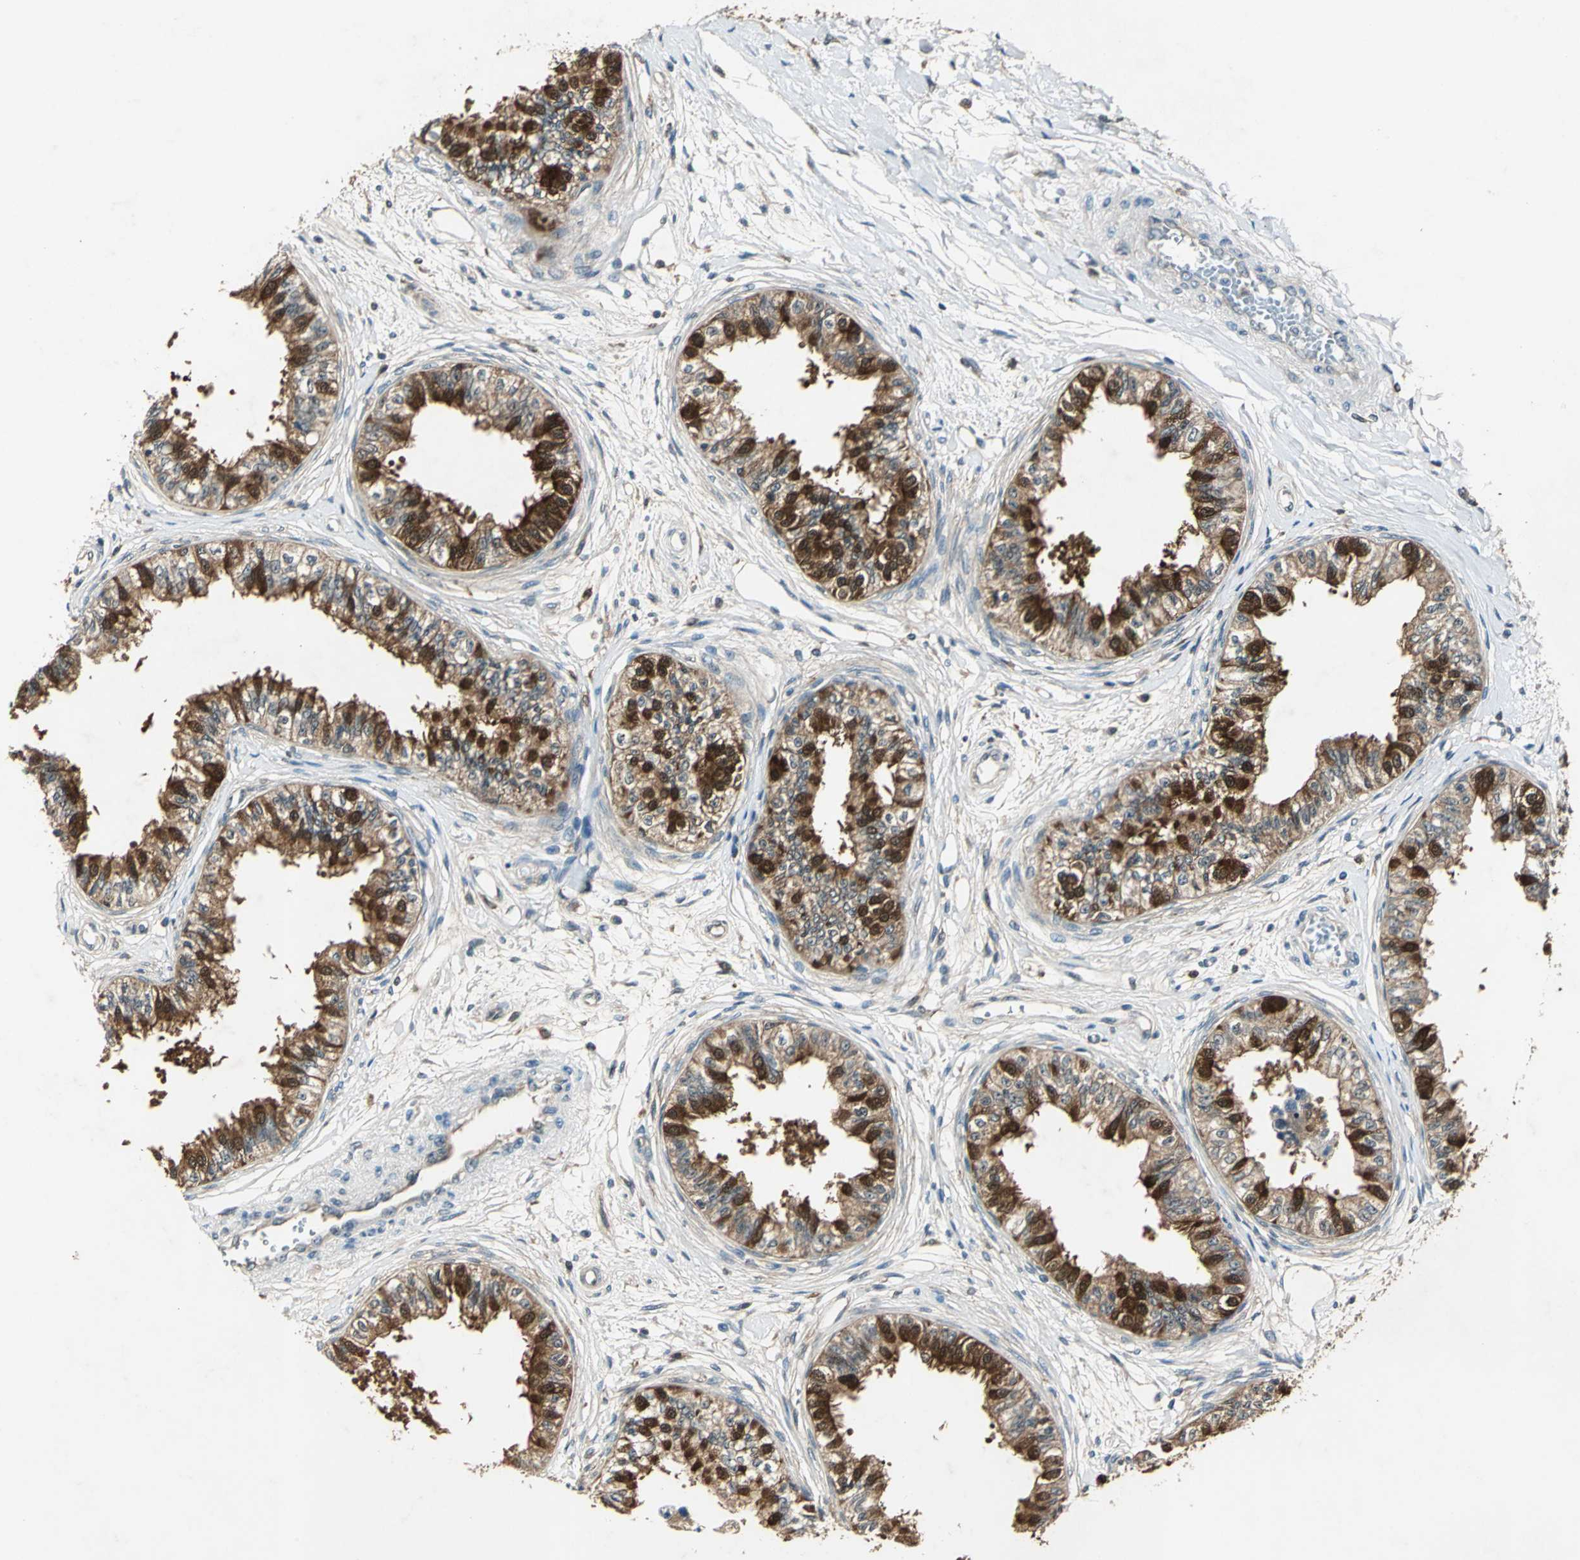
{"staining": {"intensity": "strong", "quantity": ">75%", "location": "cytoplasmic/membranous,nuclear"}, "tissue": "epididymis", "cell_type": "Glandular cells", "image_type": "normal", "snomed": [{"axis": "morphology", "description": "Normal tissue, NOS"}, {"axis": "morphology", "description": "Adenocarcinoma, metastatic, NOS"}, {"axis": "topography", "description": "Testis"}, {"axis": "topography", "description": "Epididymis"}], "caption": "A high-resolution photomicrograph shows IHC staining of benign epididymis, which exhibits strong cytoplasmic/membranous,nuclear expression in about >75% of glandular cells.", "gene": "RRM2B", "patient": {"sex": "male", "age": 26}}